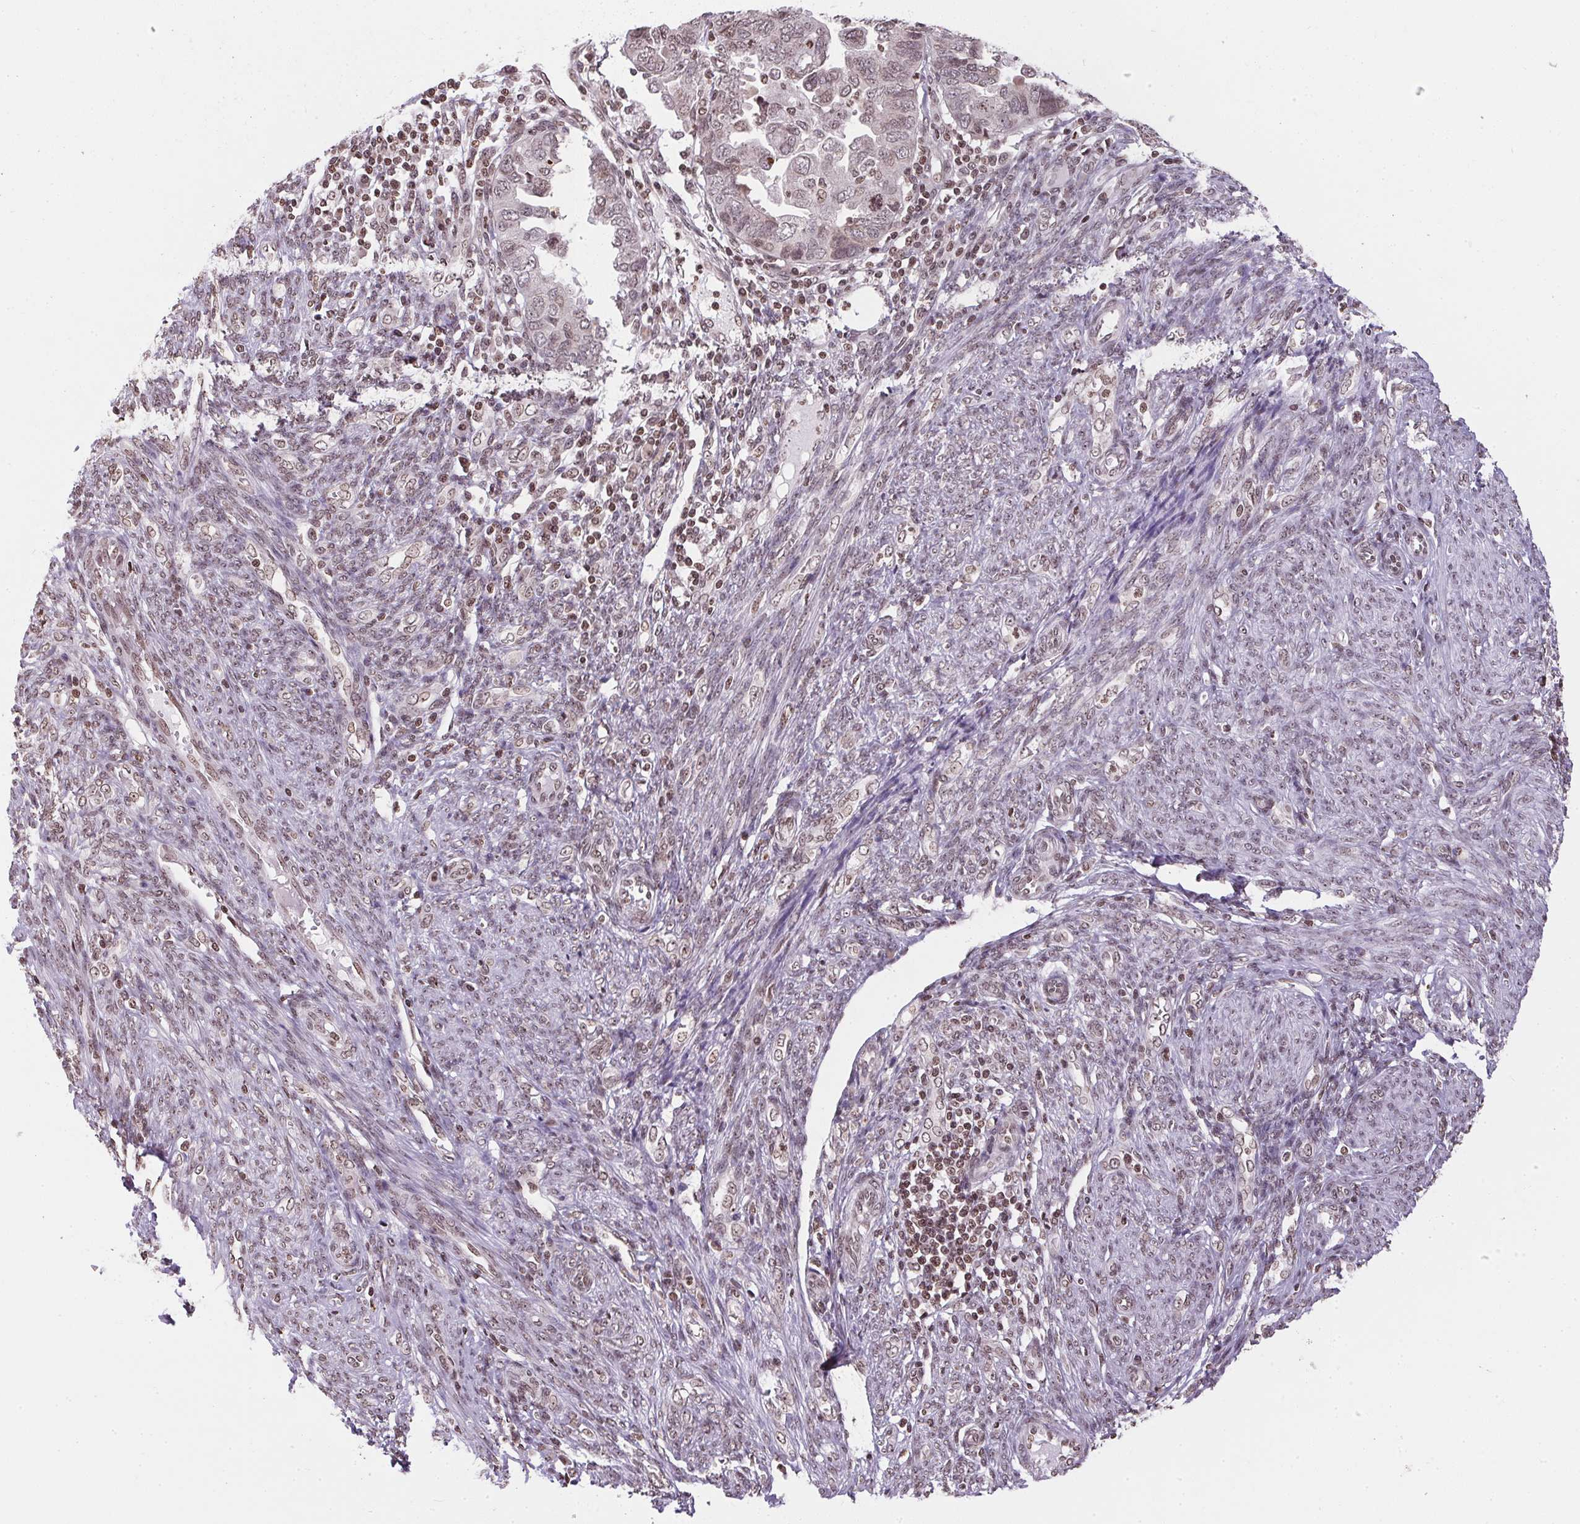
{"staining": {"intensity": "weak", "quantity": "25%-75%", "location": "nuclear"}, "tissue": "endometrial cancer", "cell_type": "Tumor cells", "image_type": "cancer", "snomed": [{"axis": "morphology", "description": "Adenocarcinoma, NOS"}, {"axis": "topography", "description": "Endometrium"}], "caption": "Human adenocarcinoma (endometrial) stained for a protein (brown) reveals weak nuclear positive positivity in approximately 25%-75% of tumor cells.", "gene": "RNF181", "patient": {"sex": "female", "age": 79}}